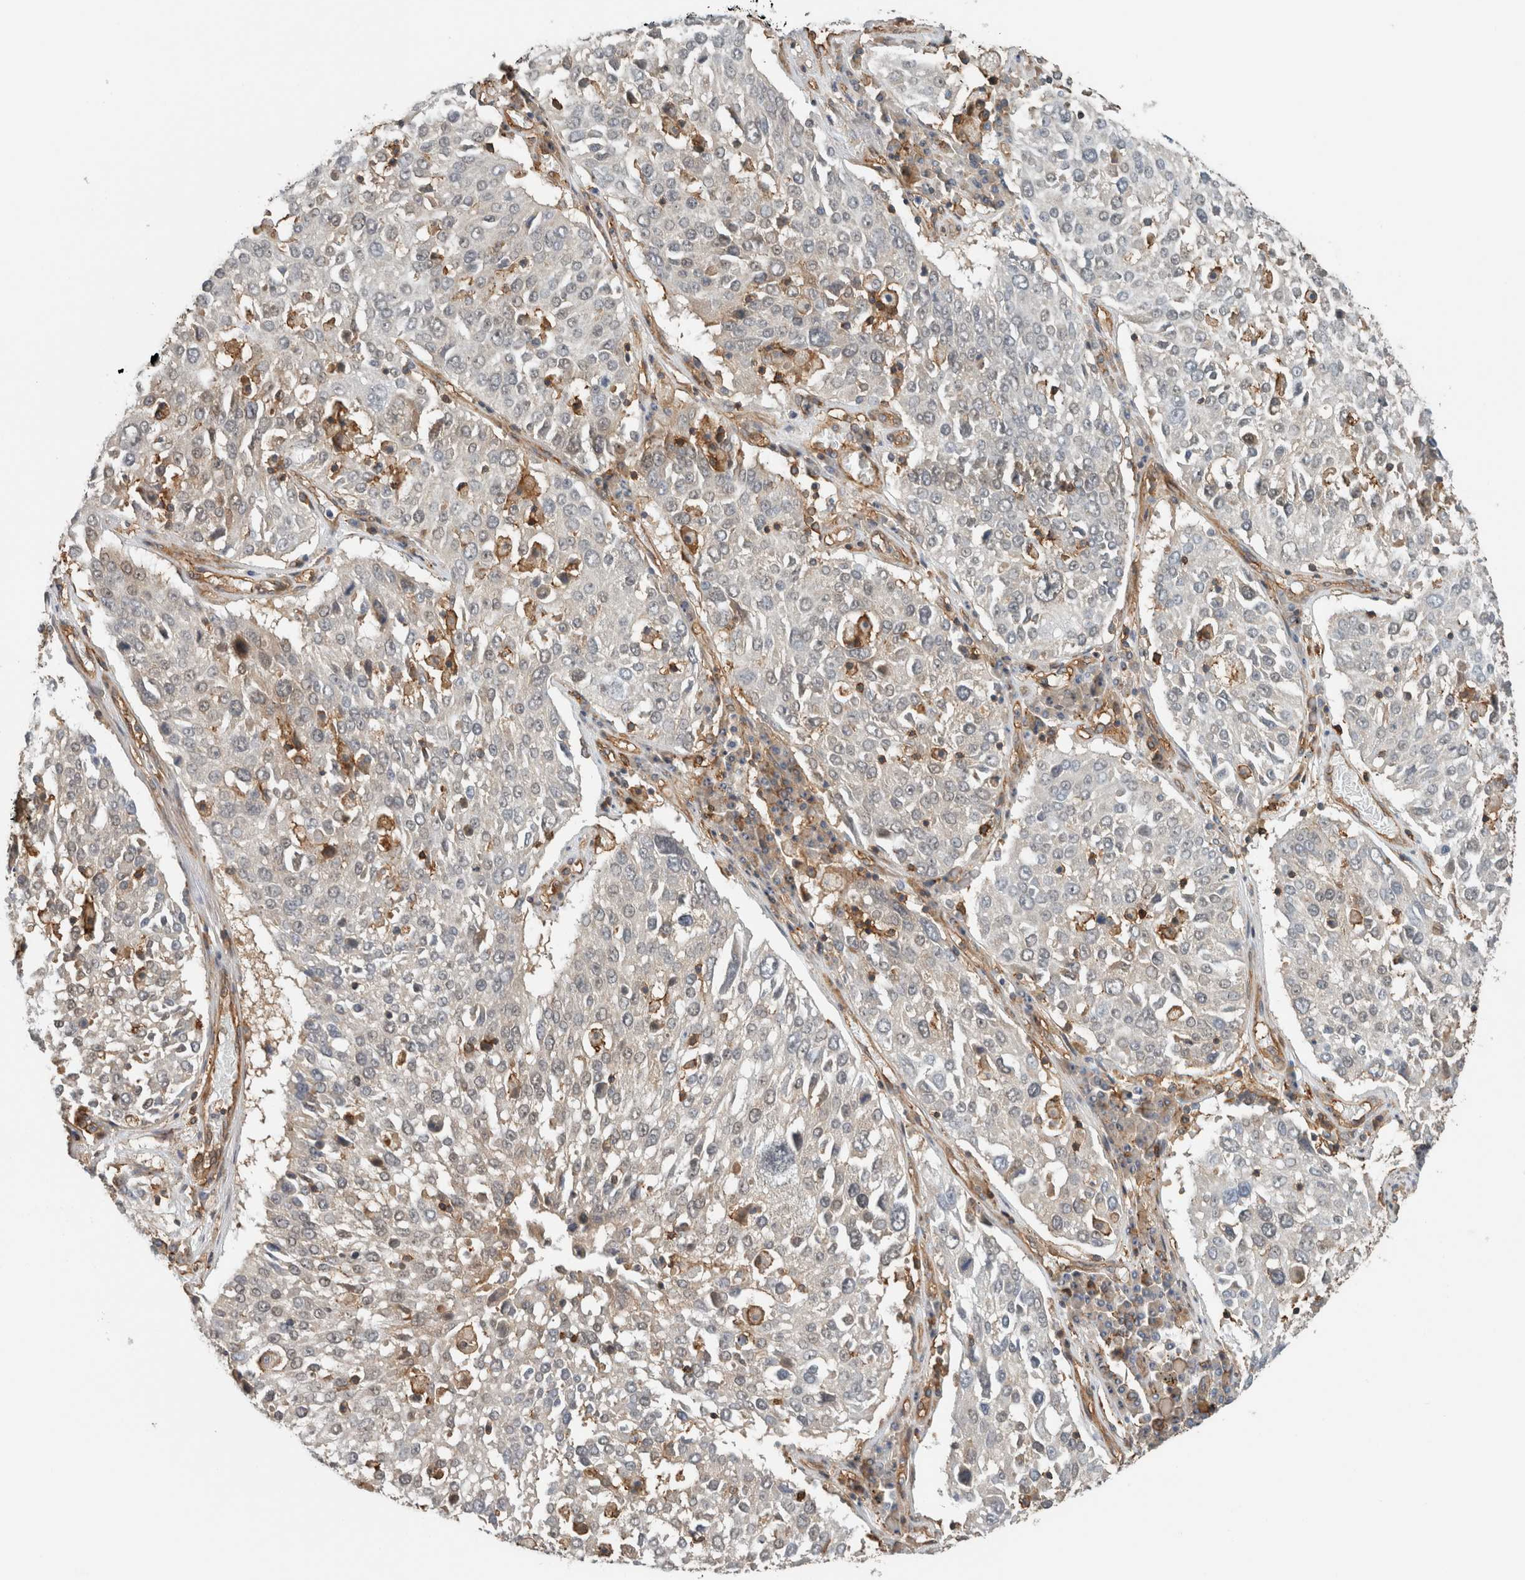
{"staining": {"intensity": "weak", "quantity": "<25%", "location": "cytoplasmic/membranous"}, "tissue": "lung cancer", "cell_type": "Tumor cells", "image_type": "cancer", "snomed": [{"axis": "morphology", "description": "Squamous cell carcinoma, NOS"}, {"axis": "topography", "description": "Lung"}], "caption": "The histopathology image displays no staining of tumor cells in squamous cell carcinoma (lung).", "gene": "PFDN4", "patient": {"sex": "male", "age": 65}}